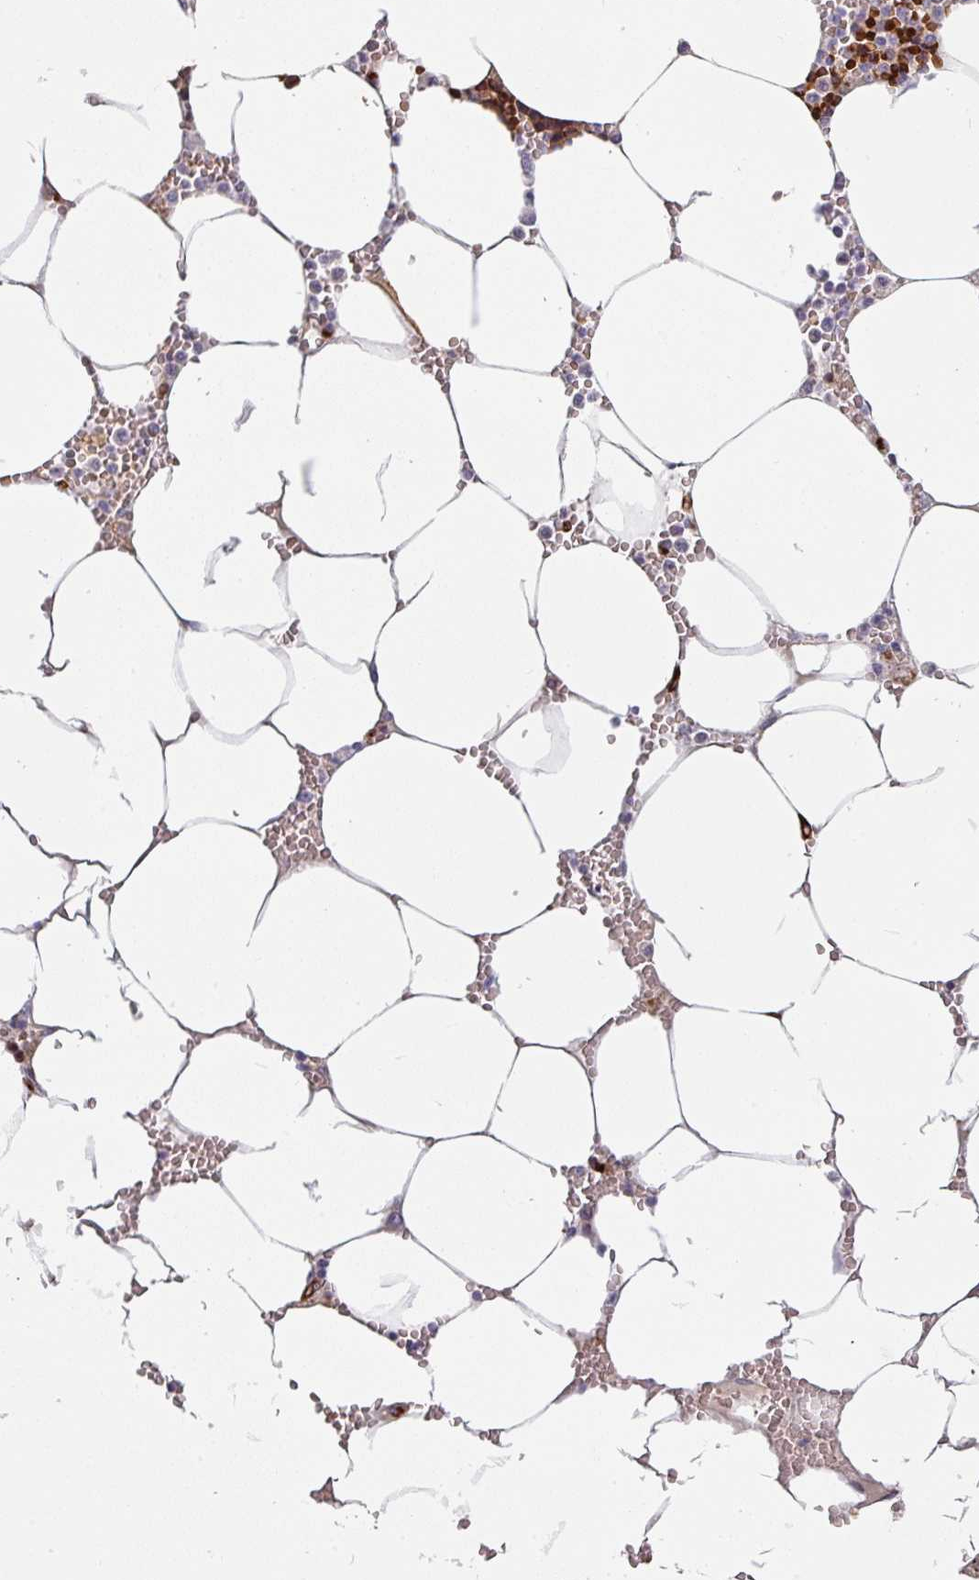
{"staining": {"intensity": "strong", "quantity": "25%-75%", "location": "cytoplasmic/membranous"}, "tissue": "bone marrow", "cell_type": "Hematopoietic cells", "image_type": "normal", "snomed": [{"axis": "morphology", "description": "Normal tissue, NOS"}, {"axis": "topography", "description": "Bone marrow"}], "caption": "The immunohistochemical stain labels strong cytoplasmic/membranous staining in hematopoietic cells of benign bone marrow. (DAB = brown stain, brightfield microscopy at high magnification).", "gene": "PRODH2", "patient": {"sex": "male", "age": 70}}